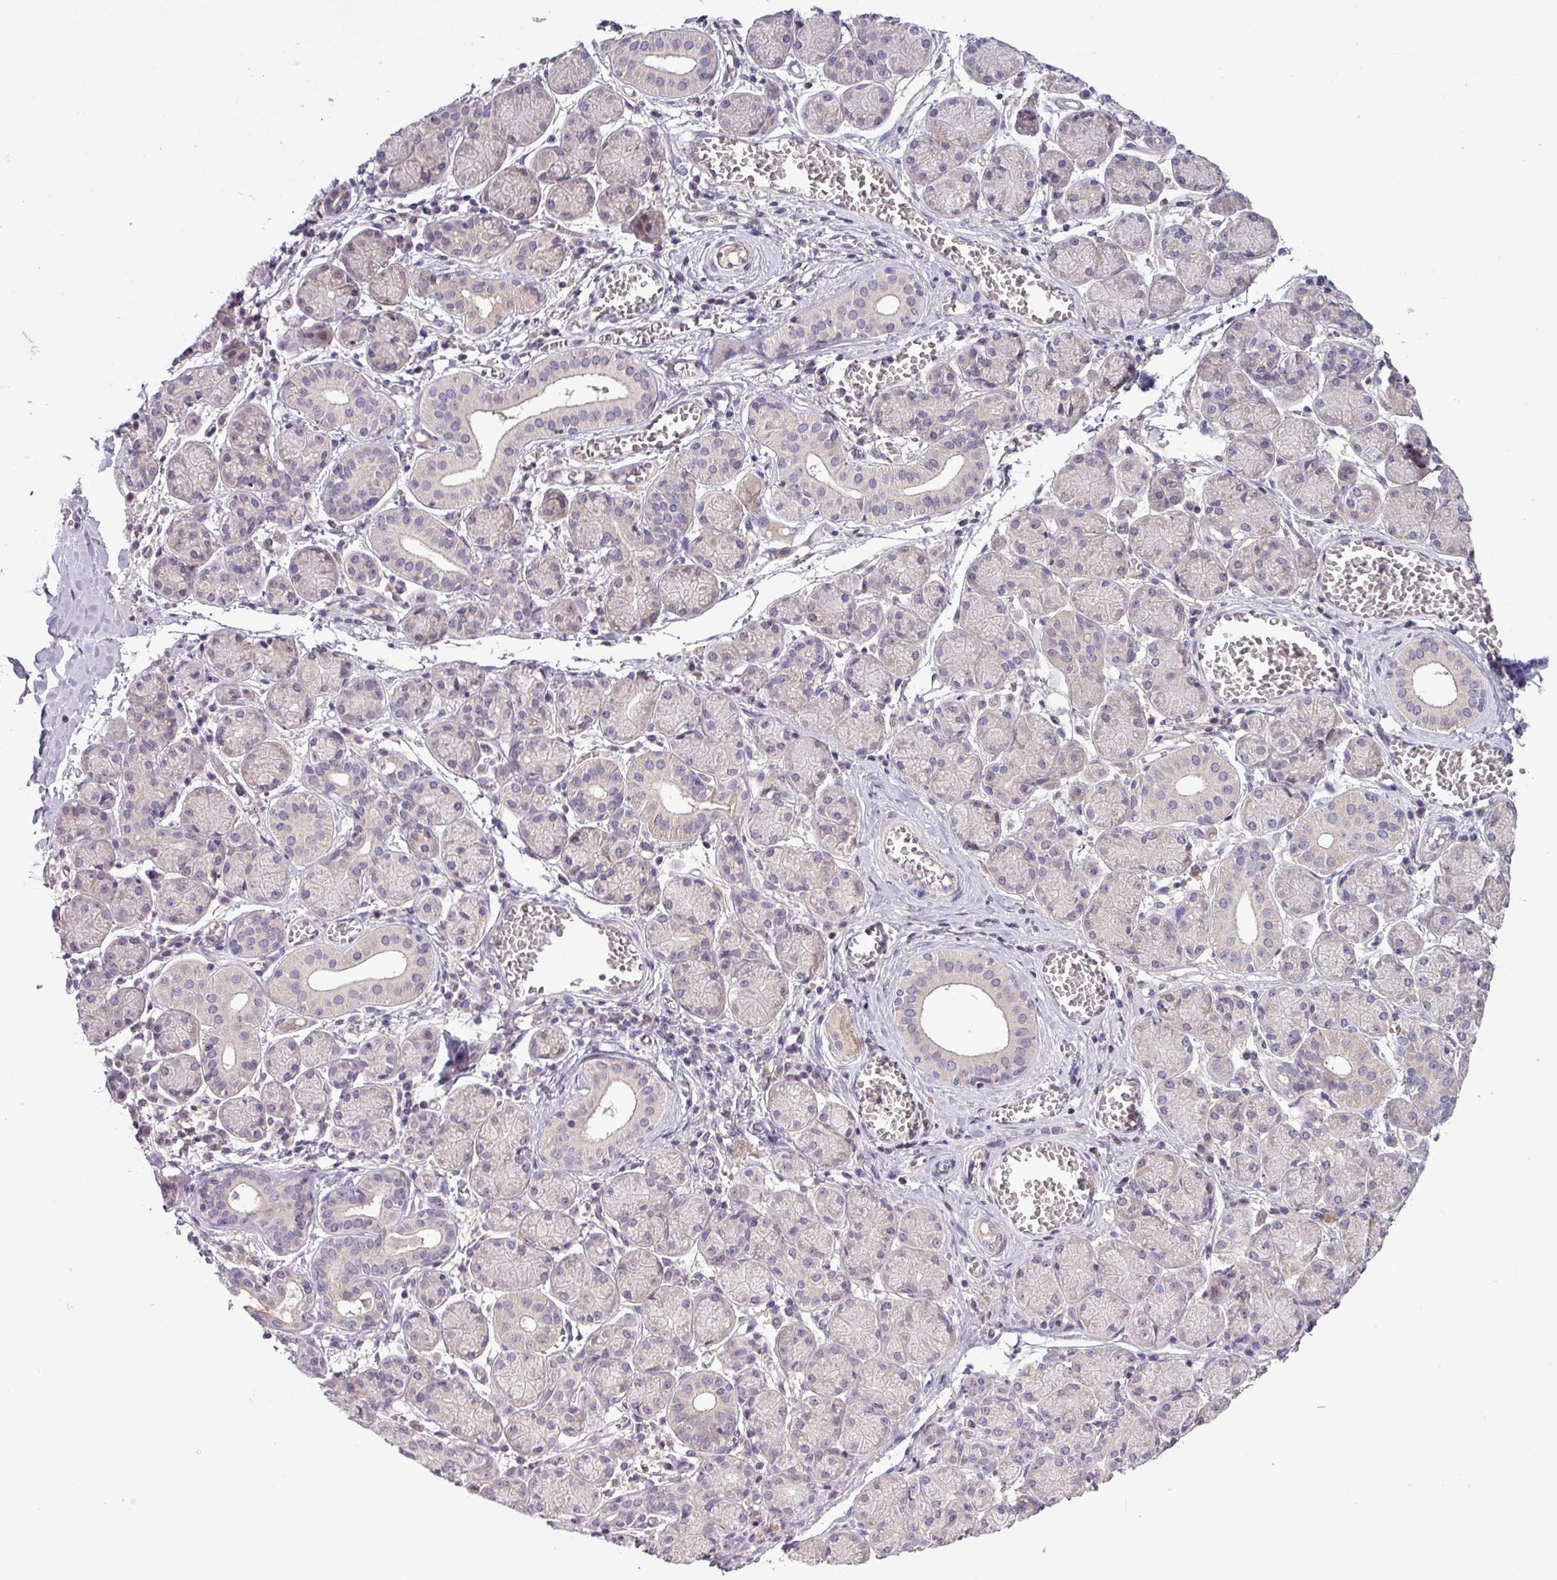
{"staining": {"intensity": "negative", "quantity": "none", "location": "none"}, "tissue": "salivary gland", "cell_type": "Glandular cells", "image_type": "normal", "snomed": [{"axis": "morphology", "description": "Normal tissue, NOS"}, {"axis": "topography", "description": "Salivary gland"}], "caption": "This is a histopathology image of IHC staining of unremarkable salivary gland, which shows no positivity in glandular cells. (DAB (3,3'-diaminobenzidine) IHC, high magnification).", "gene": "TMEM62", "patient": {"sex": "female", "age": 24}}